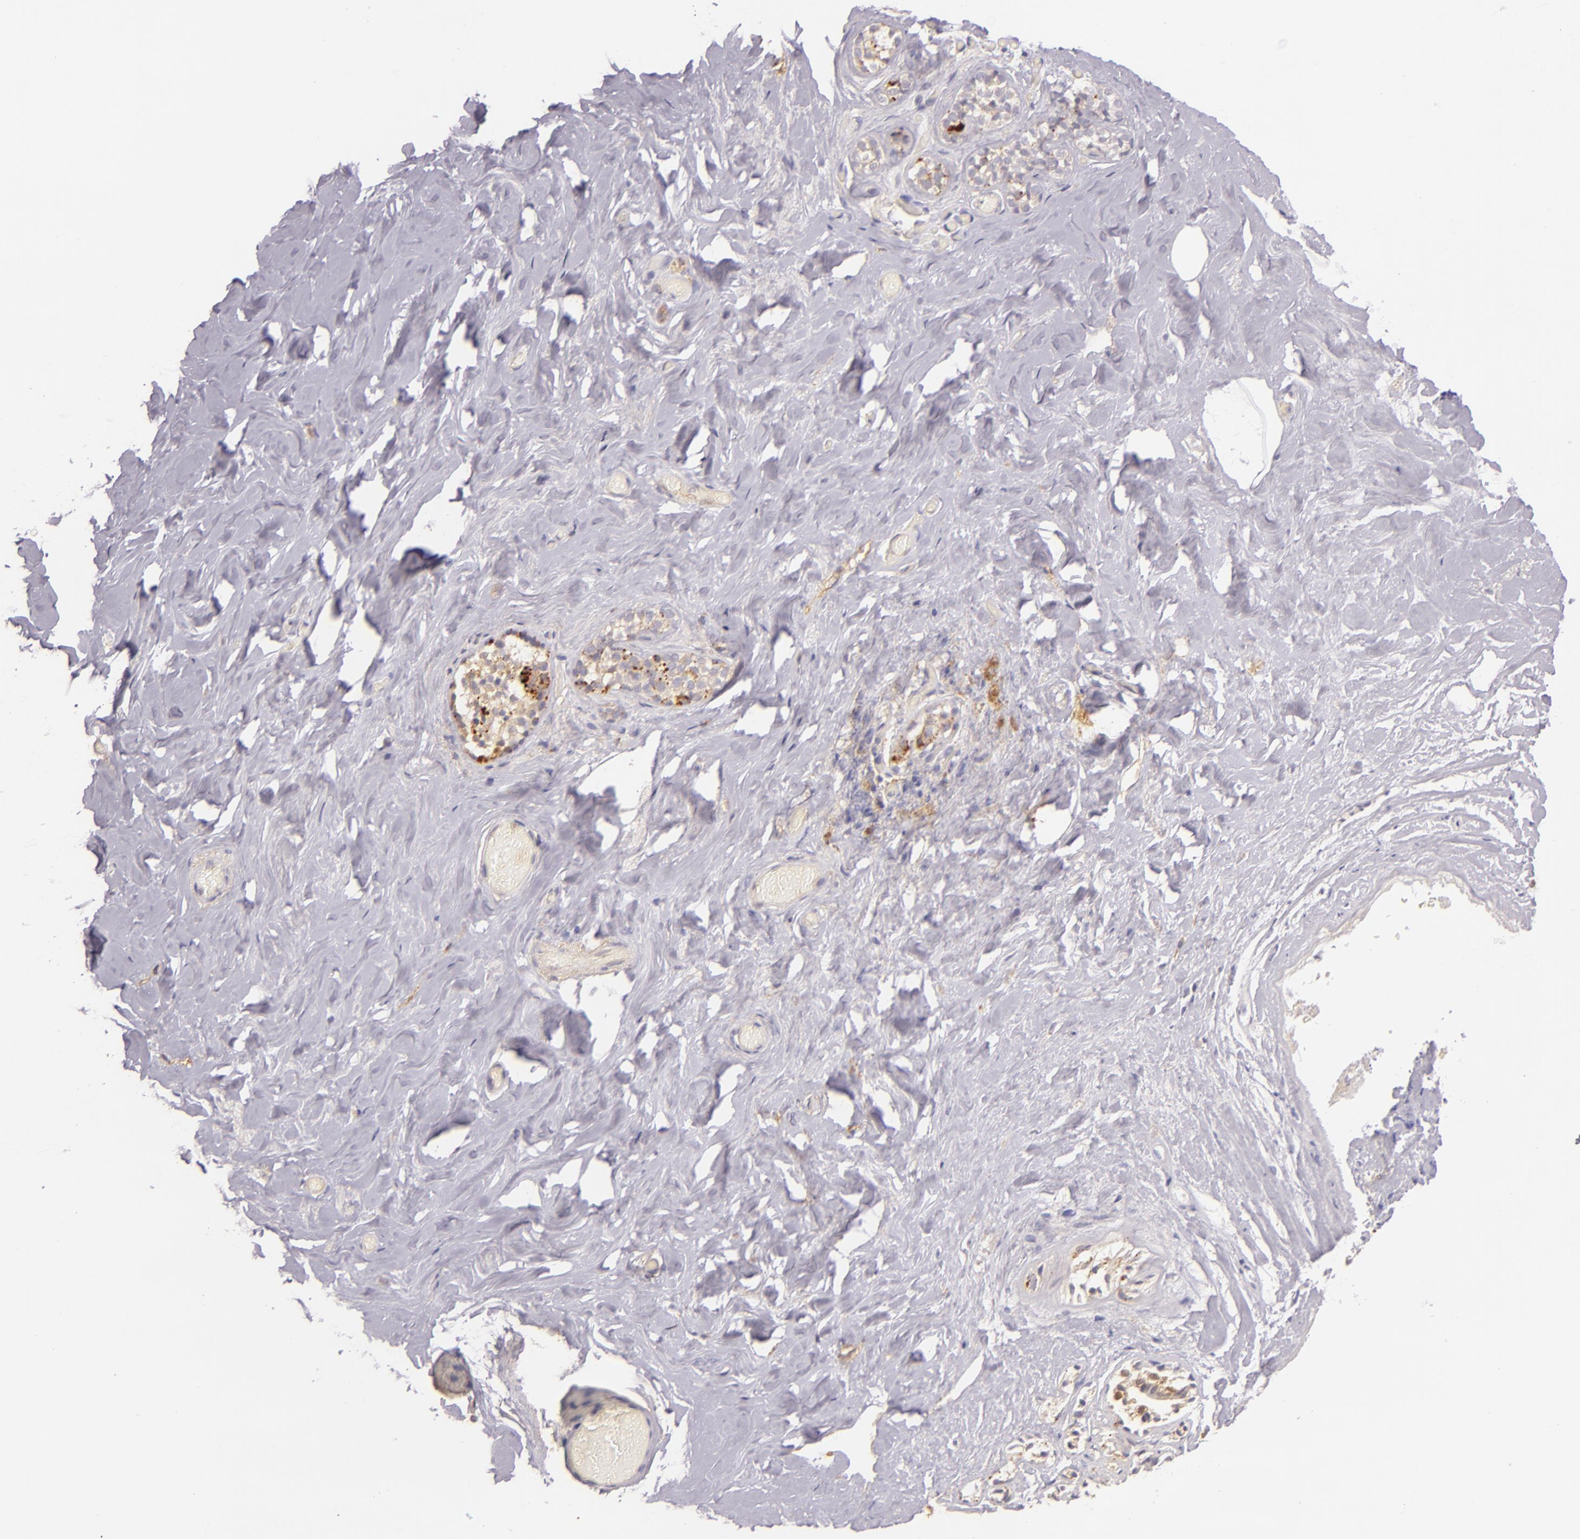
{"staining": {"intensity": "negative", "quantity": "none", "location": "none"}, "tissue": "breast", "cell_type": "Adipocytes", "image_type": "normal", "snomed": [{"axis": "morphology", "description": "Normal tissue, NOS"}, {"axis": "topography", "description": "Breast"}], "caption": "A micrograph of human breast is negative for staining in adipocytes. (Brightfield microscopy of DAB IHC at high magnification).", "gene": "CTSF", "patient": {"sex": "female", "age": 75}}